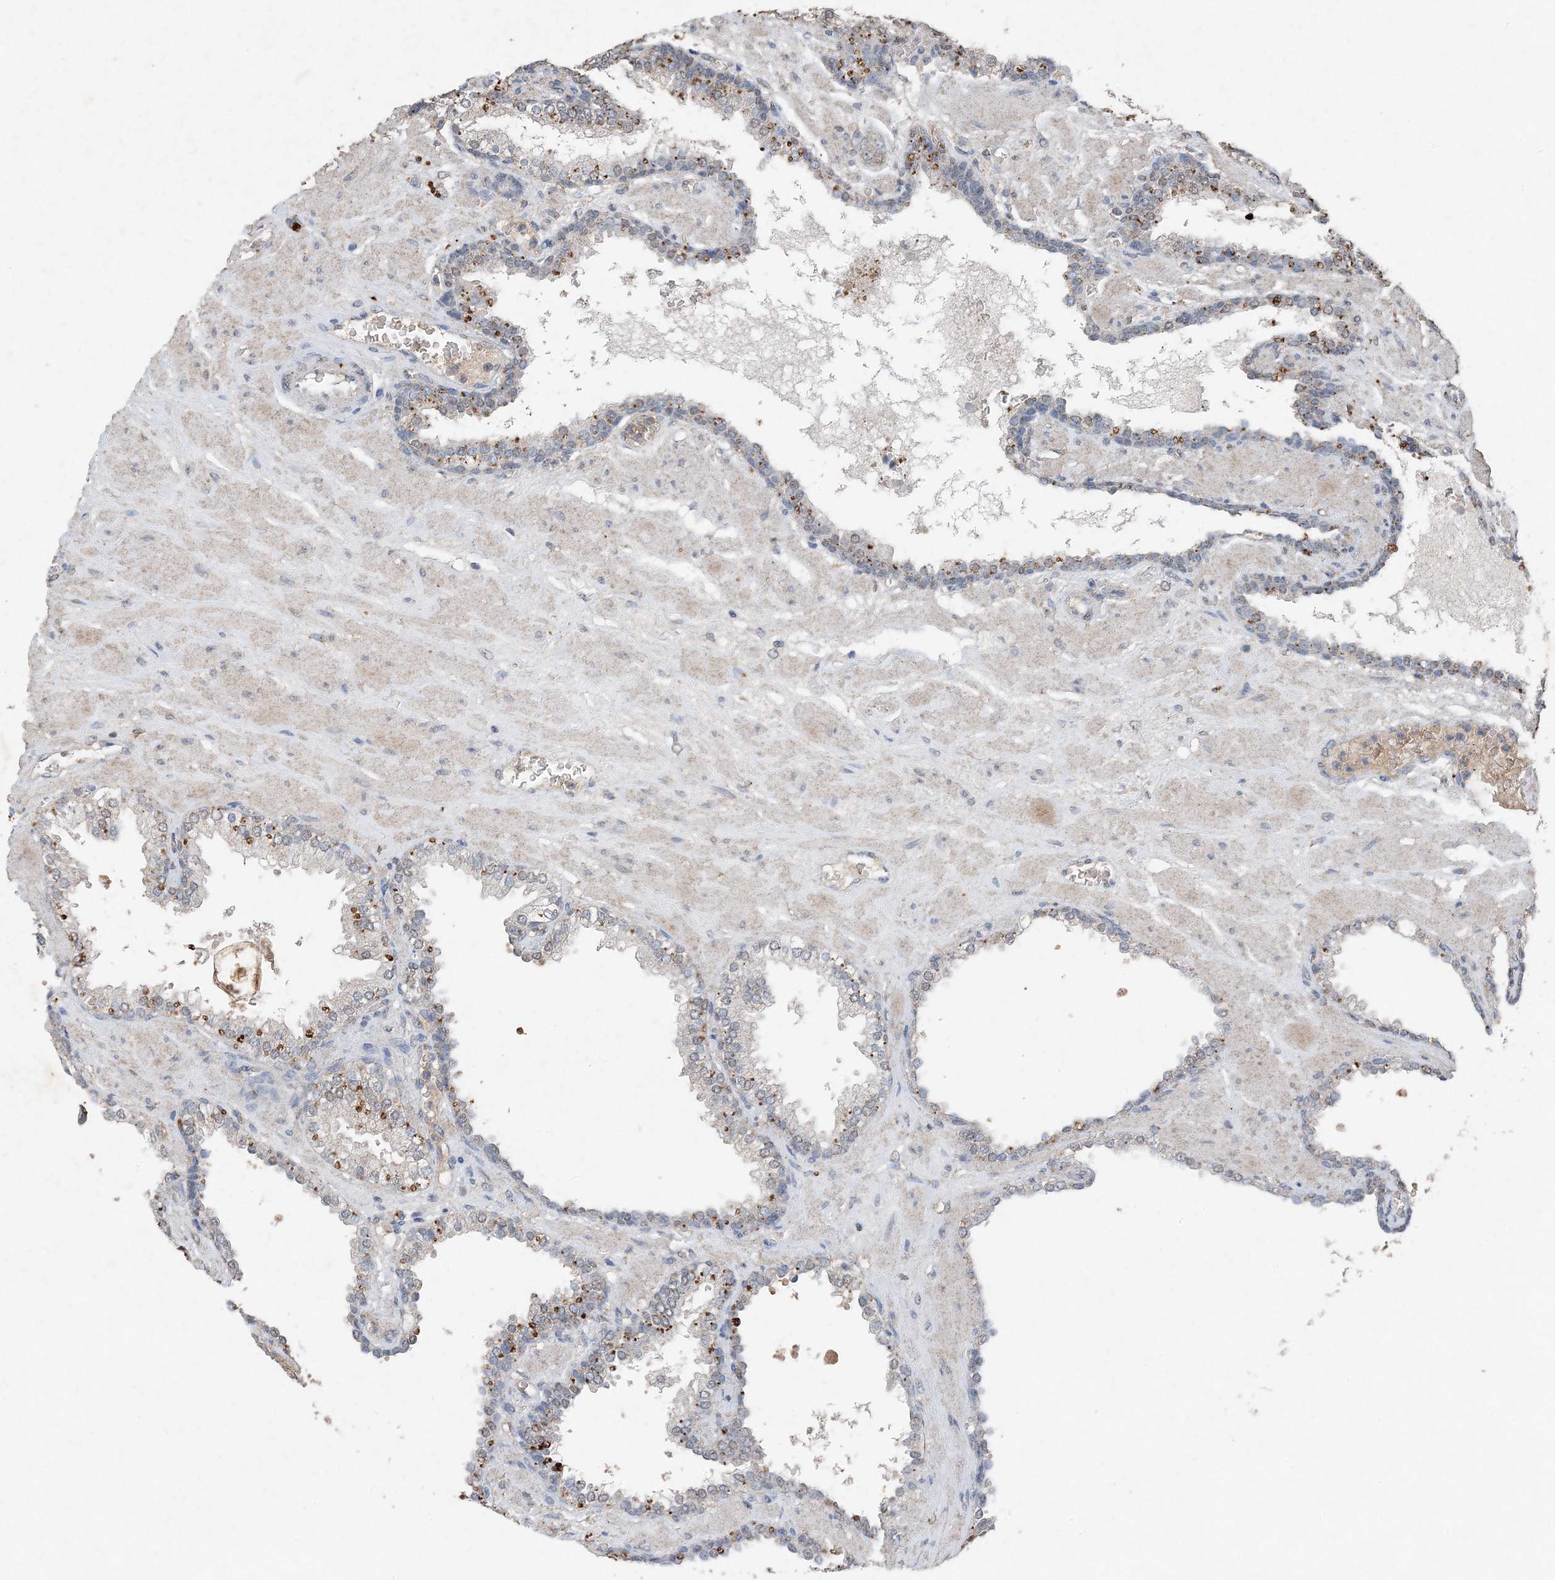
{"staining": {"intensity": "moderate", "quantity": "<25%", "location": "cytoplasmic/membranous"}, "tissue": "prostate cancer", "cell_type": "Tumor cells", "image_type": "cancer", "snomed": [{"axis": "morphology", "description": "Adenocarcinoma, High grade"}, {"axis": "topography", "description": "Prostate"}], "caption": "Immunohistochemistry of prostate cancer (high-grade adenocarcinoma) shows low levels of moderate cytoplasmic/membranous expression in approximately <25% of tumor cells. Nuclei are stained in blue.", "gene": "FCN3", "patient": {"sex": "male", "age": 64}}